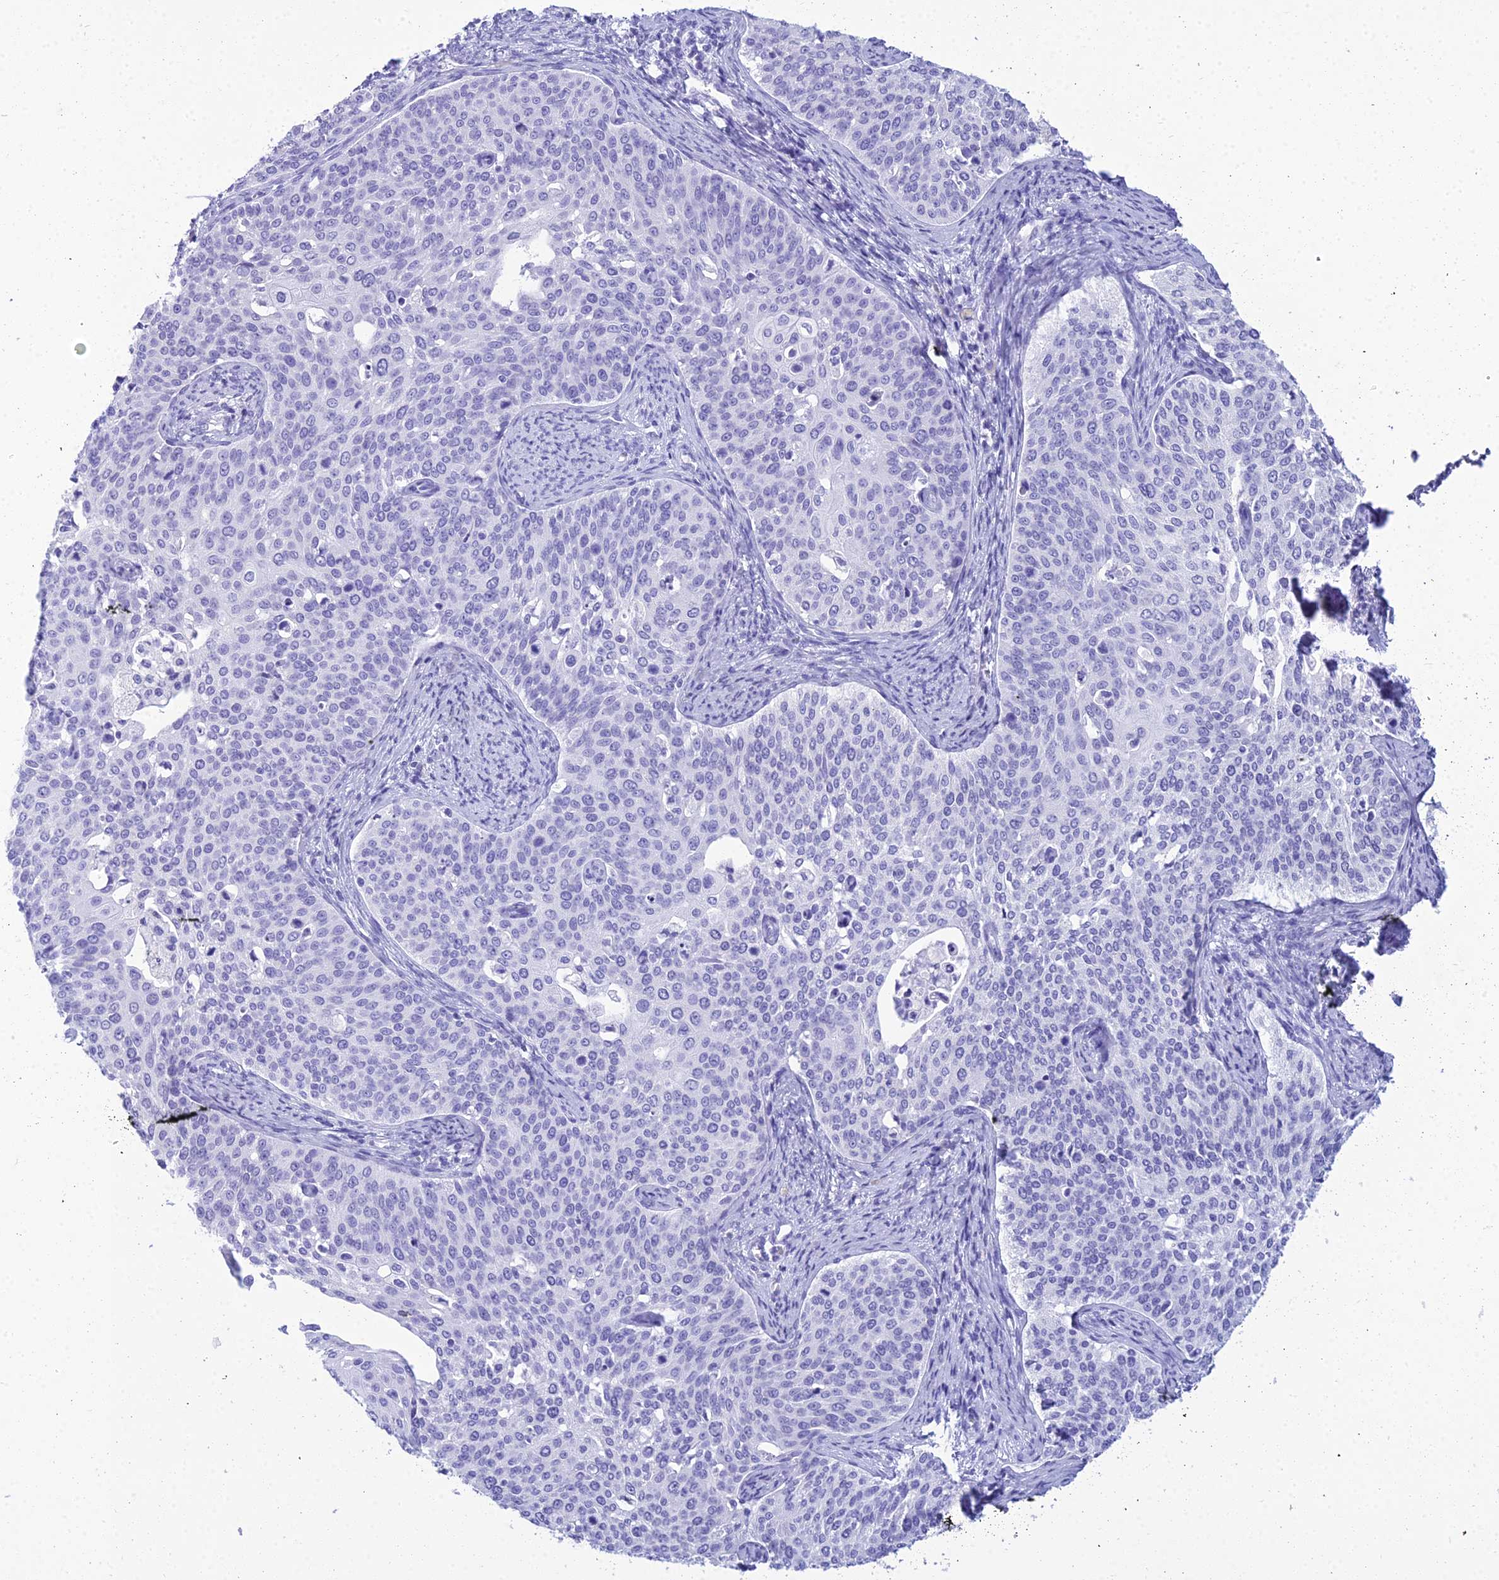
{"staining": {"intensity": "negative", "quantity": "none", "location": "none"}, "tissue": "cervical cancer", "cell_type": "Tumor cells", "image_type": "cancer", "snomed": [{"axis": "morphology", "description": "Squamous cell carcinoma, NOS"}, {"axis": "topography", "description": "Cervix"}], "caption": "A micrograph of human cervical squamous cell carcinoma is negative for staining in tumor cells. Brightfield microscopy of immunohistochemistry (IHC) stained with DAB (3,3'-diaminobenzidine) (brown) and hematoxylin (blue), captured at high magnification.", "gene": "ZNF442", "patient": {"sex": "female", "age": 44}}